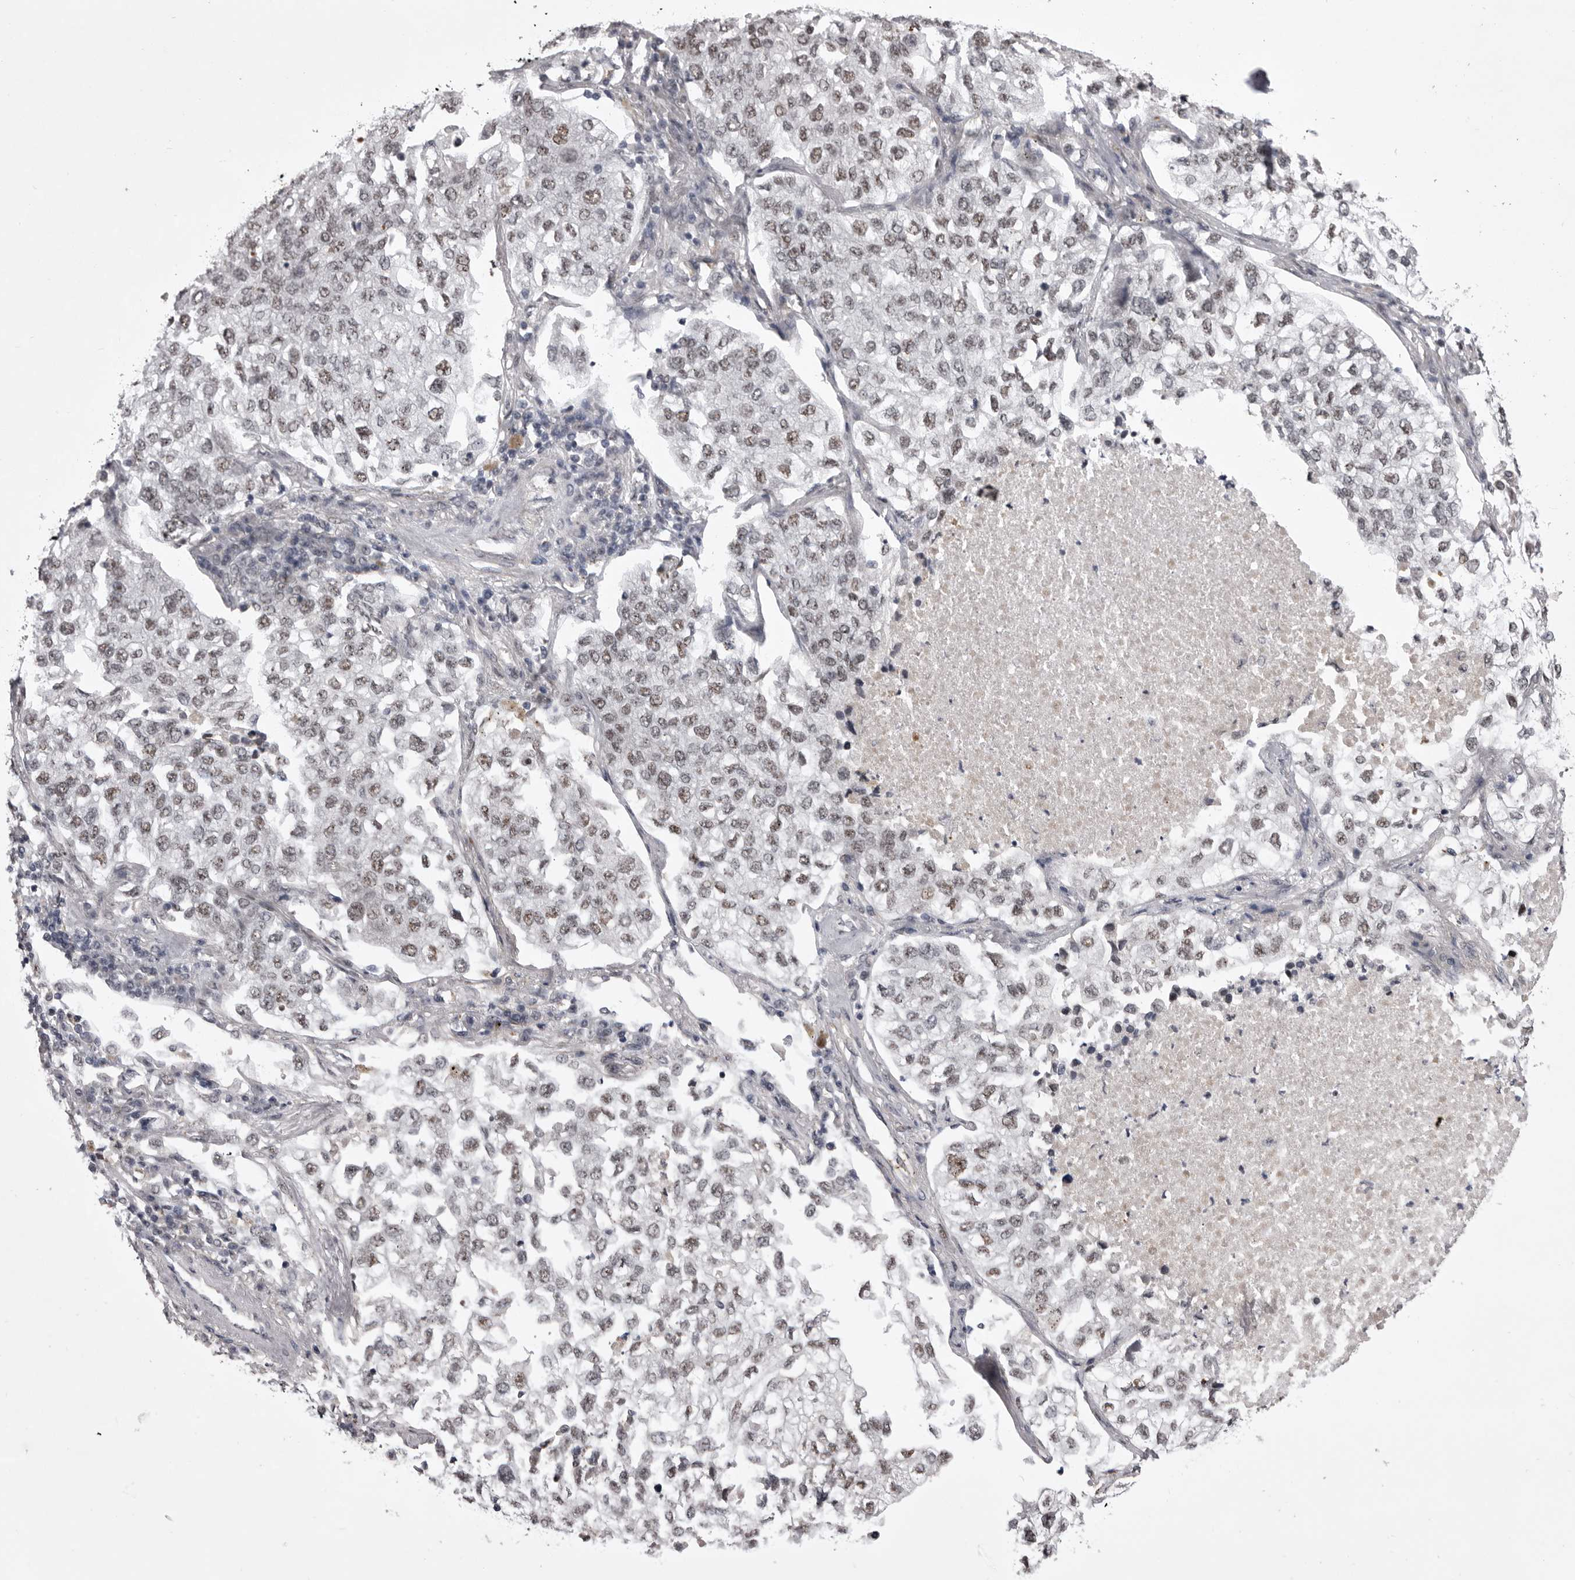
{"staining": {"intensity": "weak", "quantity": "25%-75%", "location": "nuclear"}, "tissue": "lung cancer", "cell_type": "Tumor cells", "image_type": "cancer", "snomed": [{"axis": "morphology", "description": "Adenocarcinoma, NOS"}, {"axis": "topography", "description": "Lung"}], "caption": "Immunohistochemistry staining of lung cancer (adenocarcinoma), which exhibits low levels of weak nuclear expression in approximately 25%-75% of tumor cells indicating weak nuclear protein staining. The staining was performed using DAB (brown) for protein detection and nuclei were counterstained in hematoxylin (blue).", "gene": "PRPF3", "patient": {"sex": "male", "age": 63}}